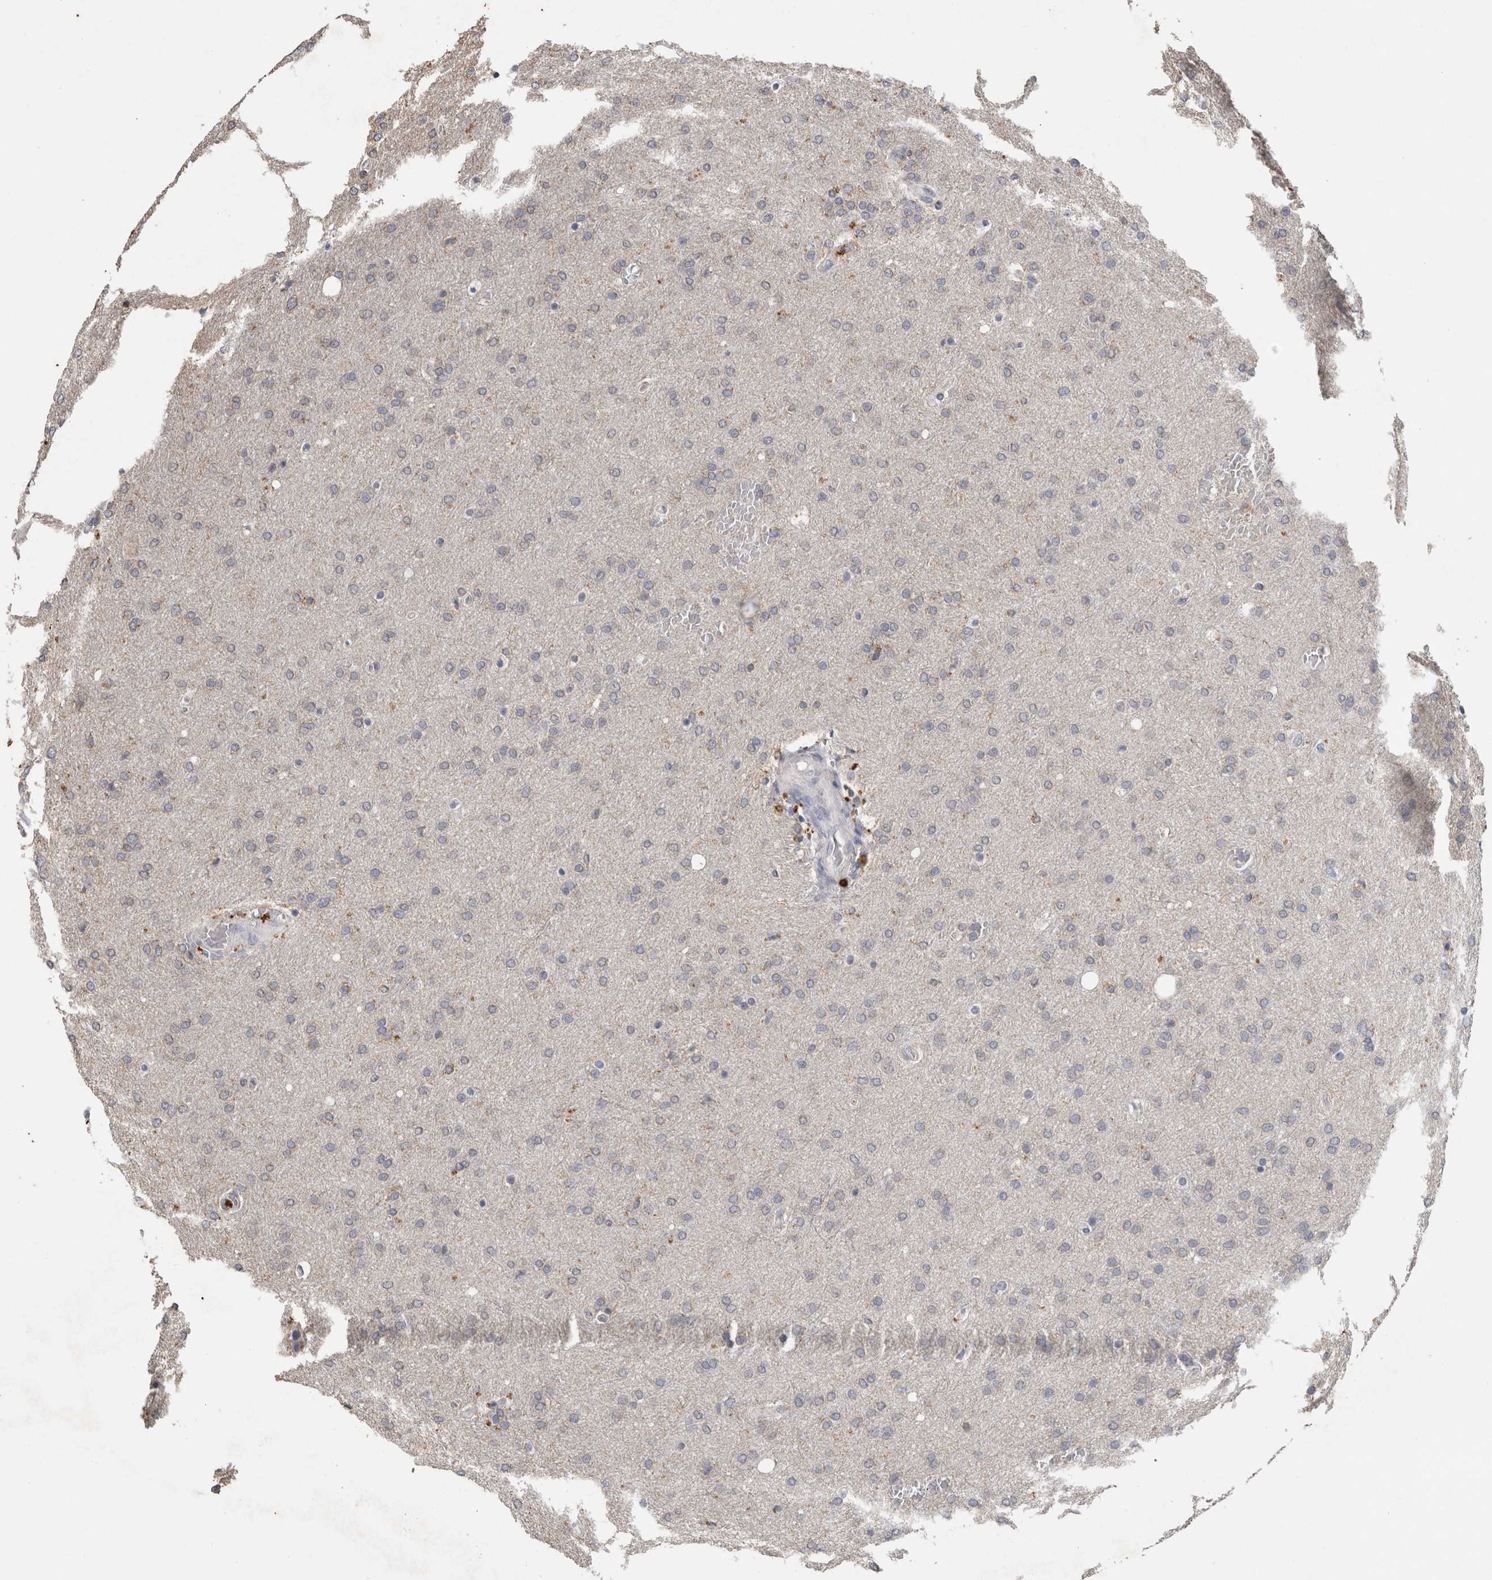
{"staining": {"intensity": "negative", "quantity": "none", "location": "none"}, "tissue": "glioma", "cell_type": "Tumor cells", "image_type": "cancer", "snomed": [{"axis": "morphology", "description": "Glioma, malignant, Low grade"}, {"axis": "topography", "description": "Brain"}], "caption": "The histopathology image exhibits no significant positivity in tumor cells of glioma.", "gene": "CNTFR", "patient": {"sex": "female", "age": 37}}